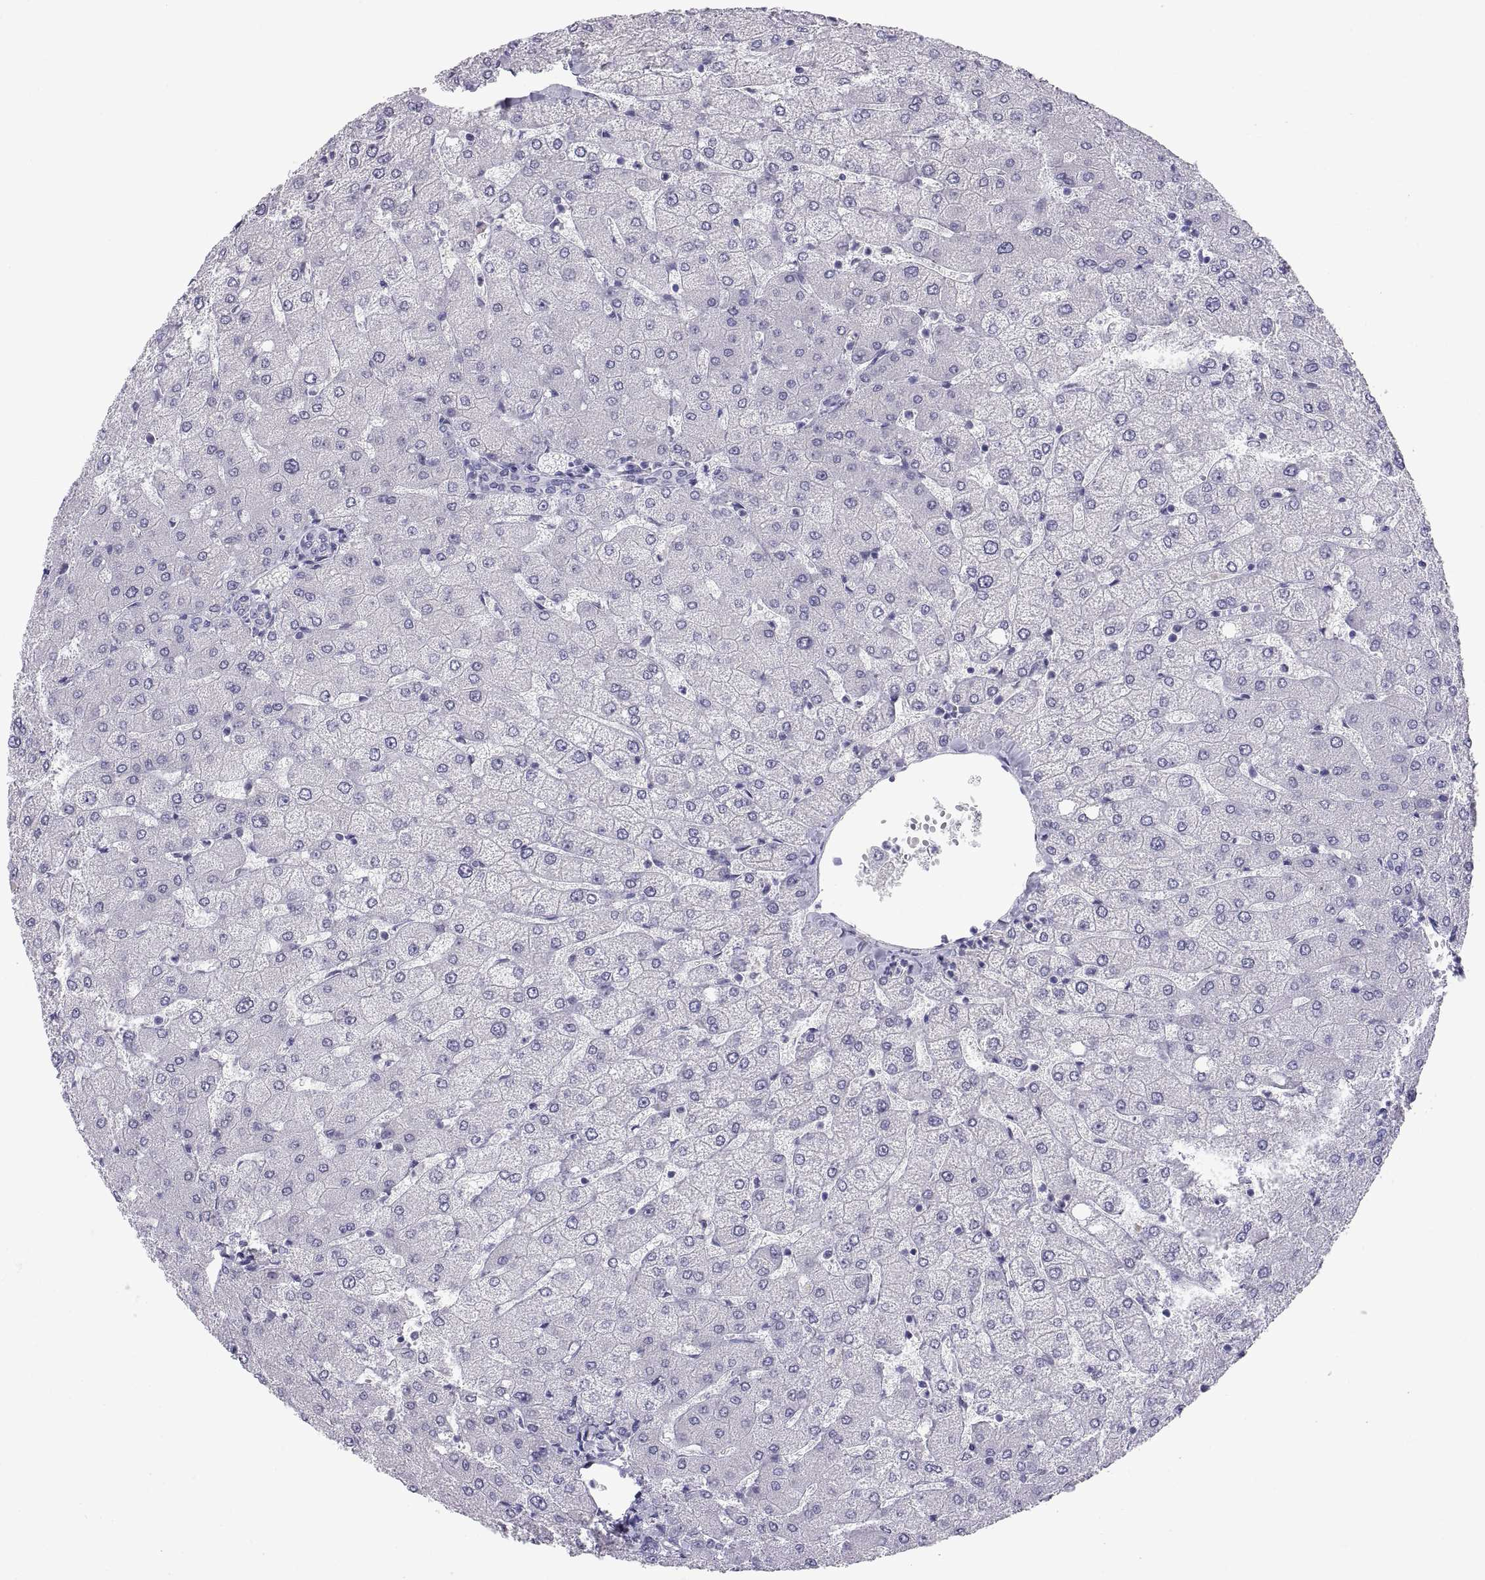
{"staining": {"intensity": "negative", "quantity": "none", "location": "none"}, "tissue": "liver", "cell_type": "Cholangiocytes", "image_type": "normal", "snomed": [{"axis": "morphology", "description": "Normal tissue, NOS"}, {"axis": "topography", "description": "Liver"}], "caption": "IHC micrograph of unremarkable liver: human liver stained with DAB (3,3'-diaminobenzidine) displays no significant protein positivity in cholangiocytes. (DAB (3,3'-diaminobenzidine) immunohistochemistry (IHC) with hematoxylin counter stain).", "gene": "TEX13A", "patient": {"sex": "female", "age": 54}}